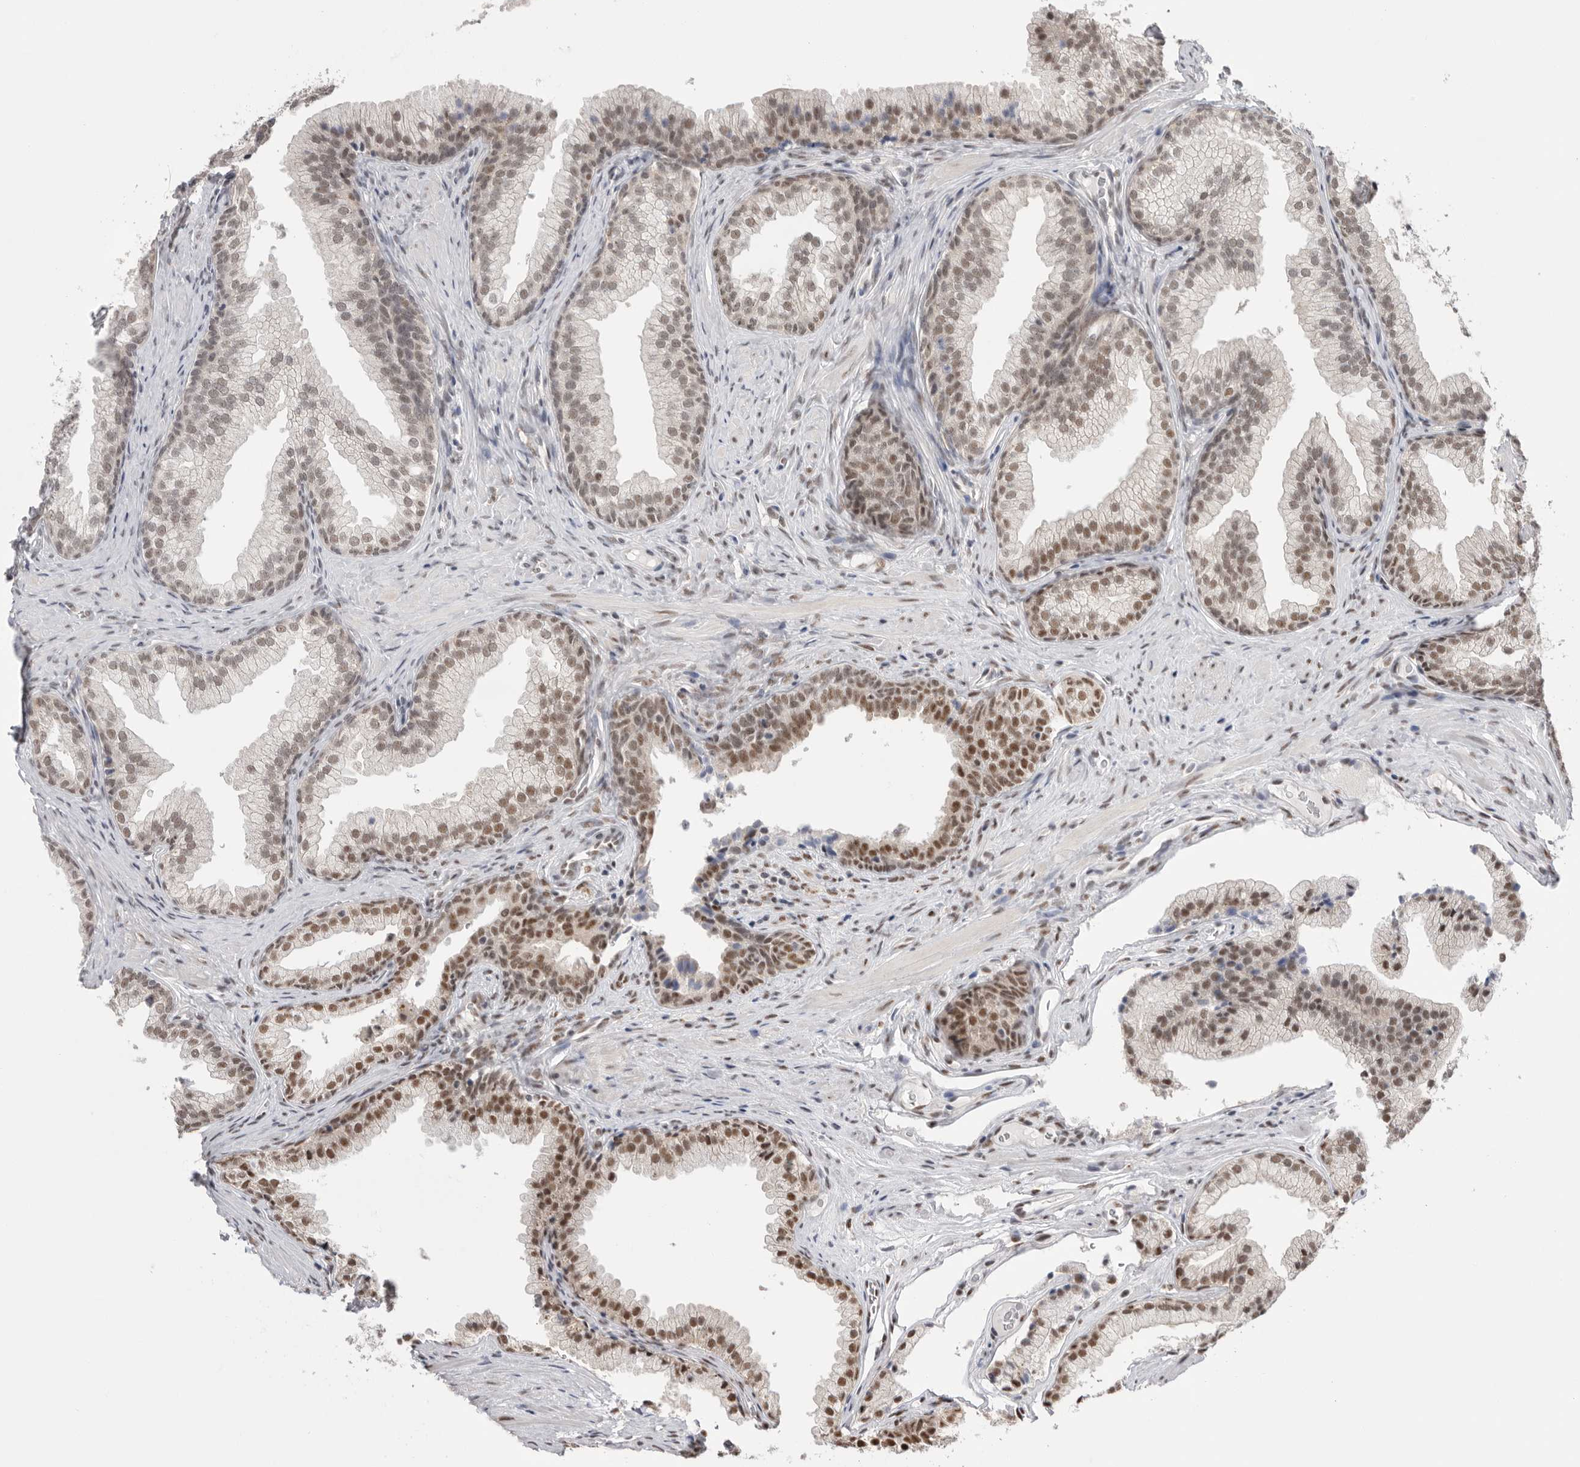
{"staining": {"intensity": "moderate", "quantity": "25%-75%", "location": "nuclear"}, "tissue": "prostate", "cell_type": "Glandular cells", "image_type": "normal", "snomed": [{"axis": "morphology", "description": "Normal tissue, NOS"}, {"axis": "topography", "description": "Prostate"}], "caption": "A medium amount of moderate nuclear positivity is appreciated in about 25%-75% of glandular cells in normal prostate. (IHC, brightfield microscopy, high magnification).", "gene": "BCLAF3", "patient": {"sex": "male", "age": 76}}